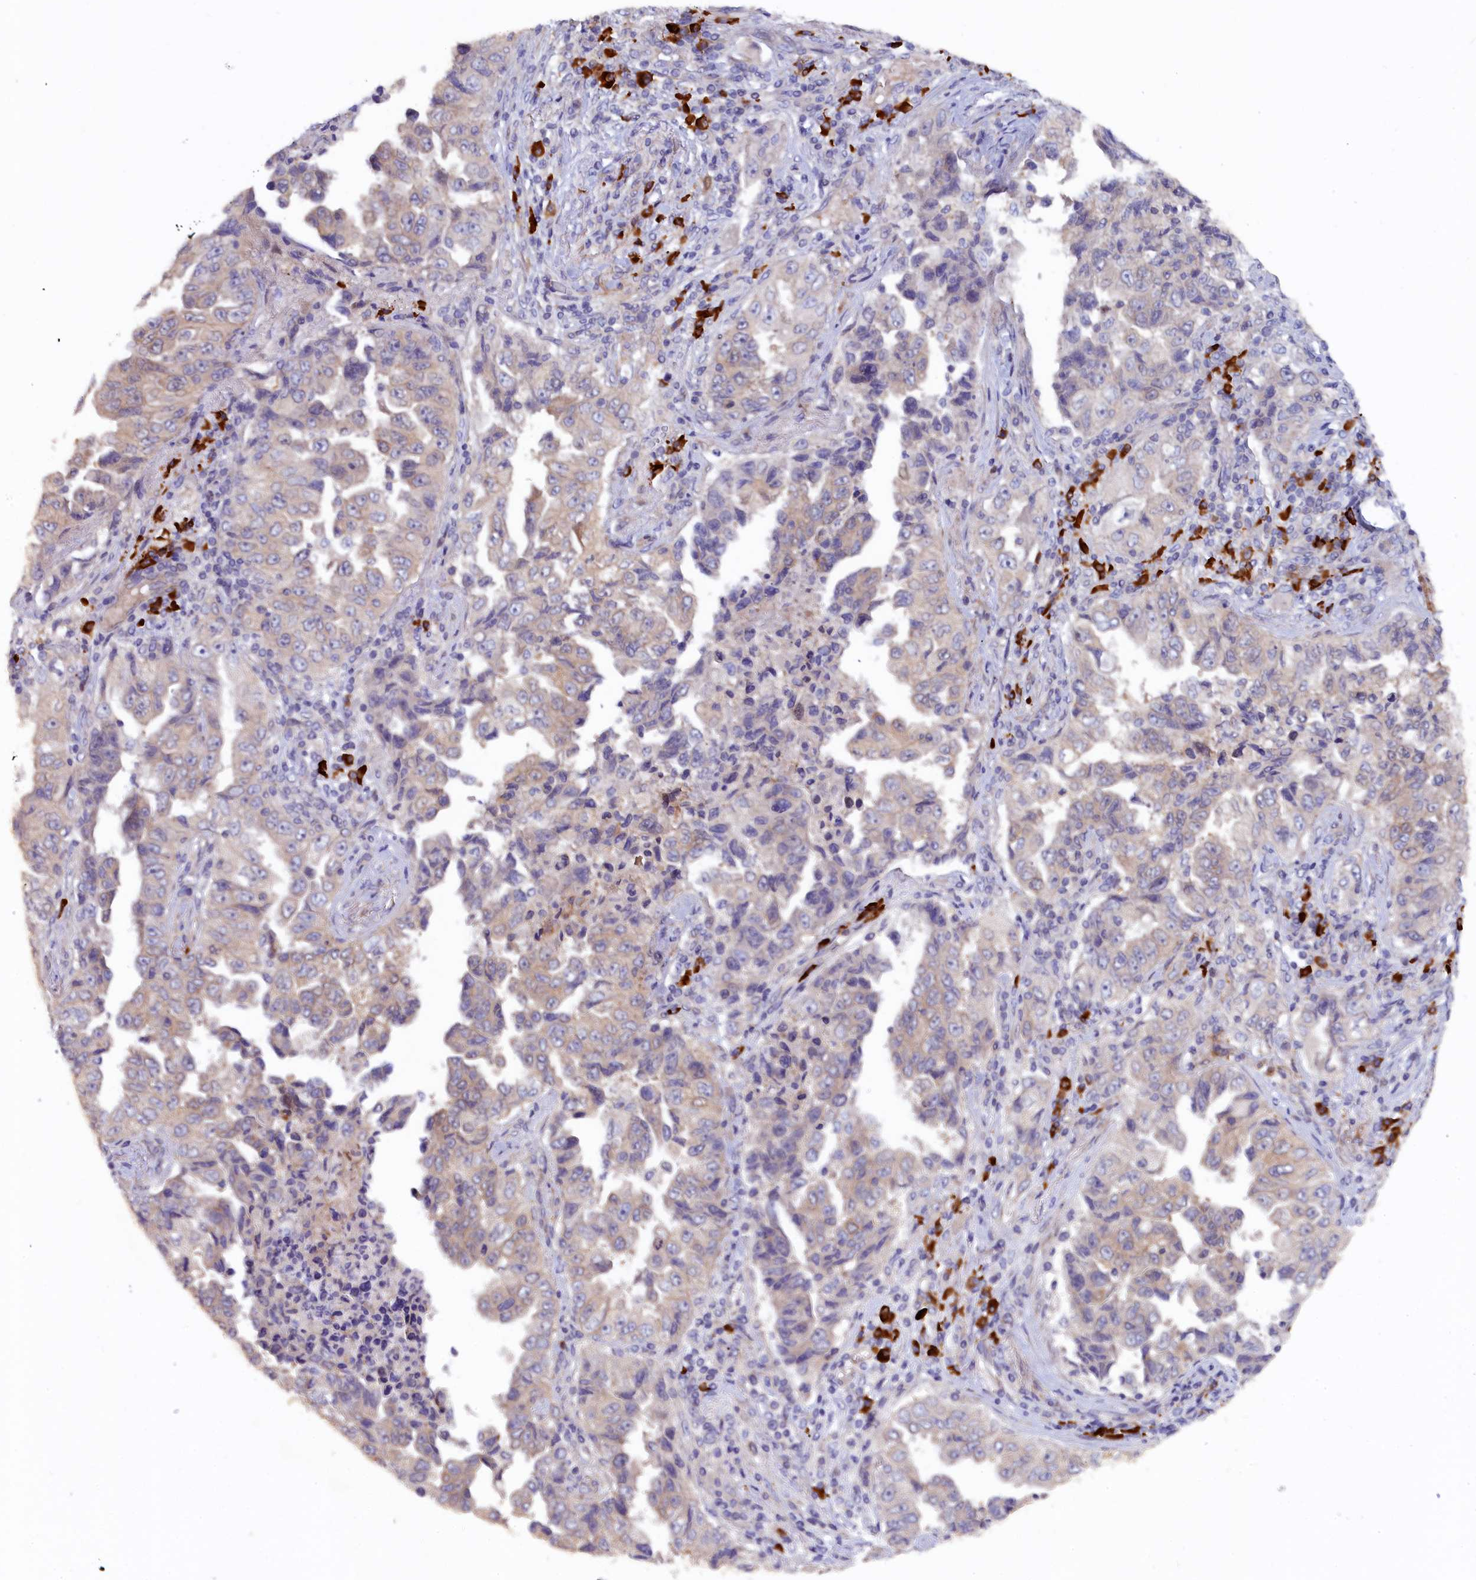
{"staining": {"intensity": "weak", "quantity": "<25%", "location": "cytoplasmic/membranous"}, "tissue": "lung cancer", "cell_type": "Tumor cells", "image_type": "cancer", "snomed": [{"axis": "morphology", "description": "Adenocarcinoma, NOS"}, {"axis": "topography", "description": "Lung"}], "caption": "A high-resolution micrograph shows IHC staining of lung adenocarcinoma, which reveals no significant expression in tumor cells.", "gene": "JPT2", "patient": {"sex": "female", "age": 51}}